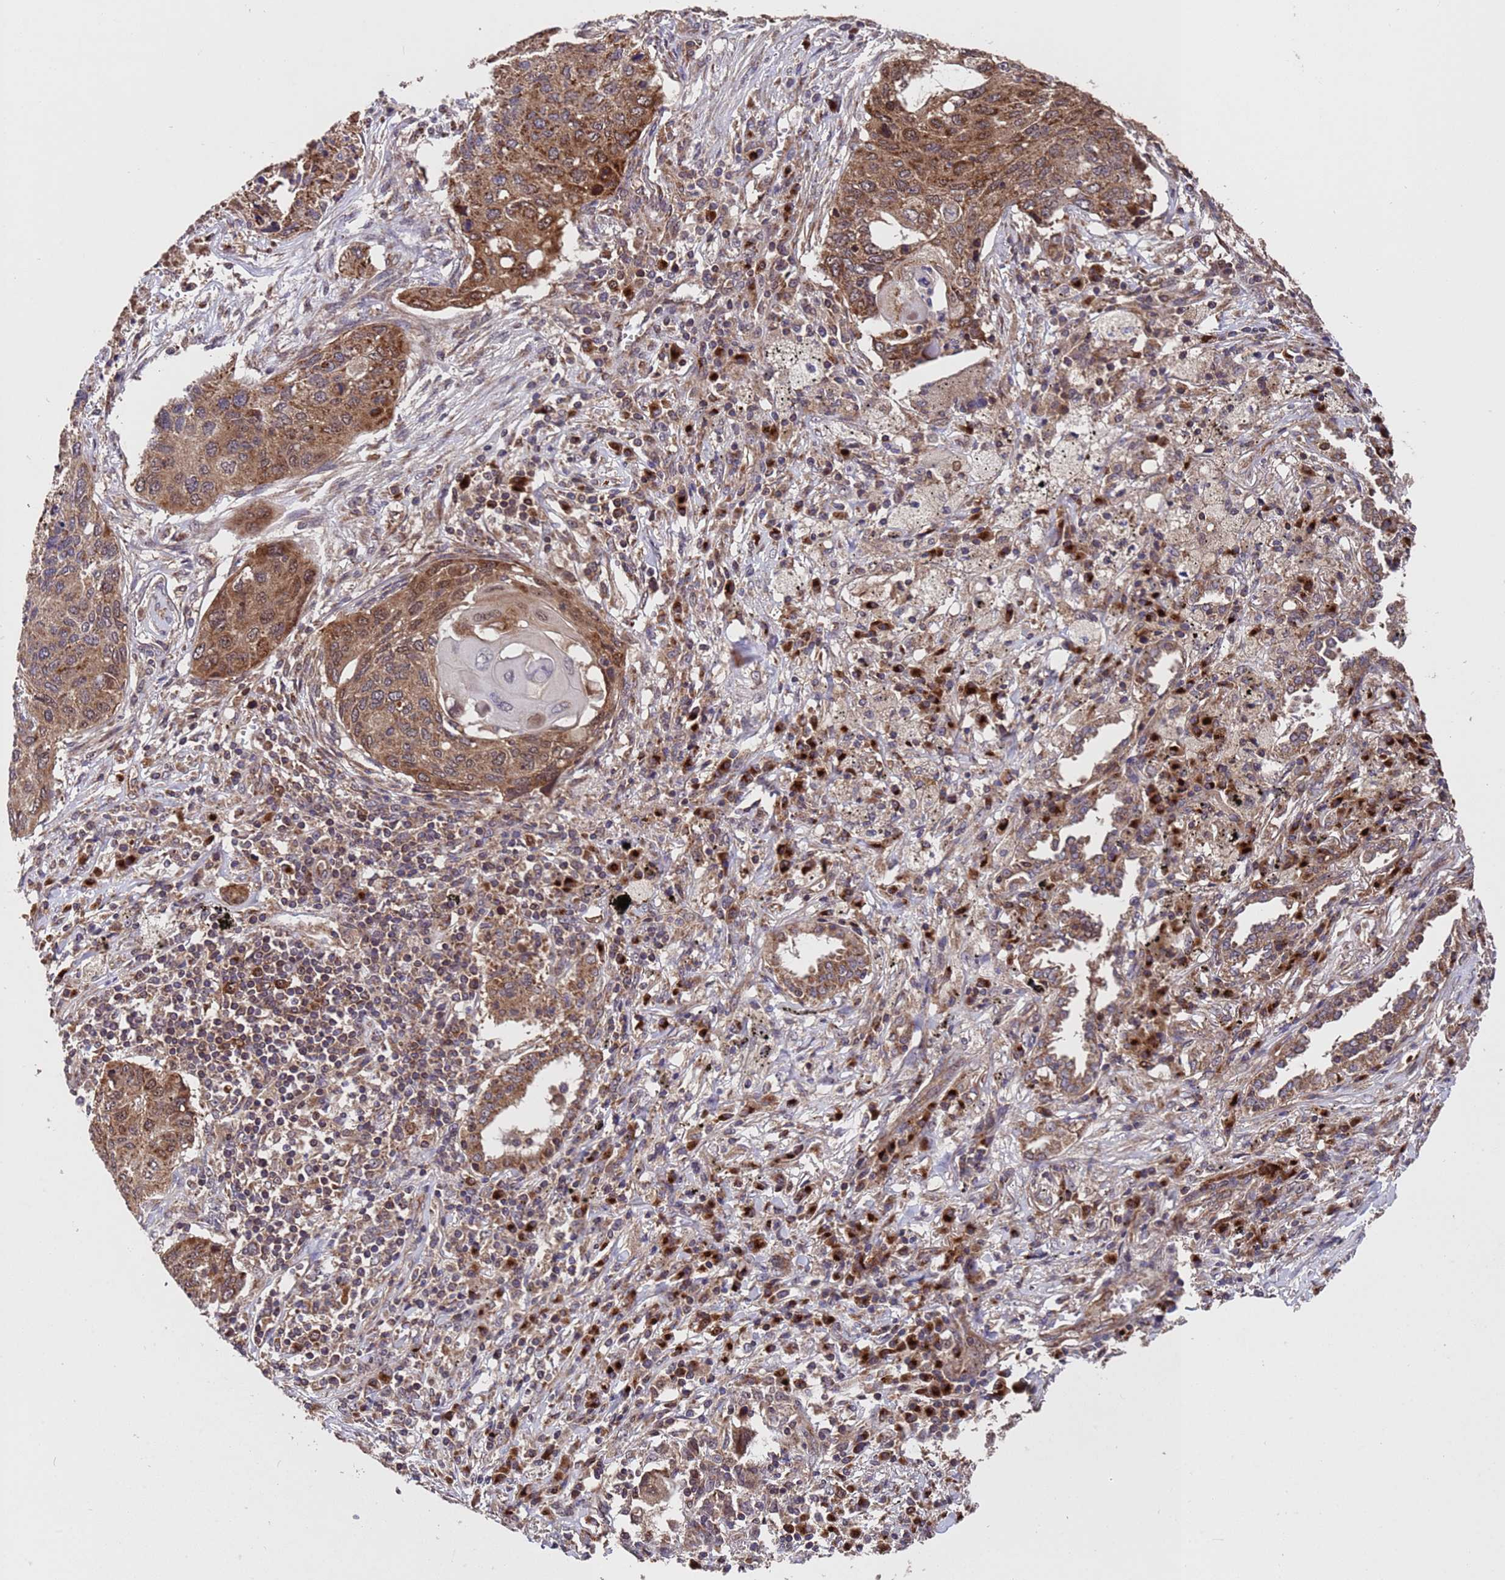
{"staining": {"intensity": "strong", "quantity": ">75%", "location": "cytoplasmic/membranous"}, "tissue": "lung cancer", "cell_type": "Tumor cells", "image_type": "cancer", "snomed": [{"axis": "morphology", "description": "Squamous cell carcinoma, NOS"}, {"axis": "topography", "description": "Lung"}], "caption": "A brown stain labels strong cytoplasmic/membranous positivity of a protein in lung cancer (squamous cell carcinoma) tumor cells.", "gene": "TSR3", "patient": {"sex": "female", "age": 63}}